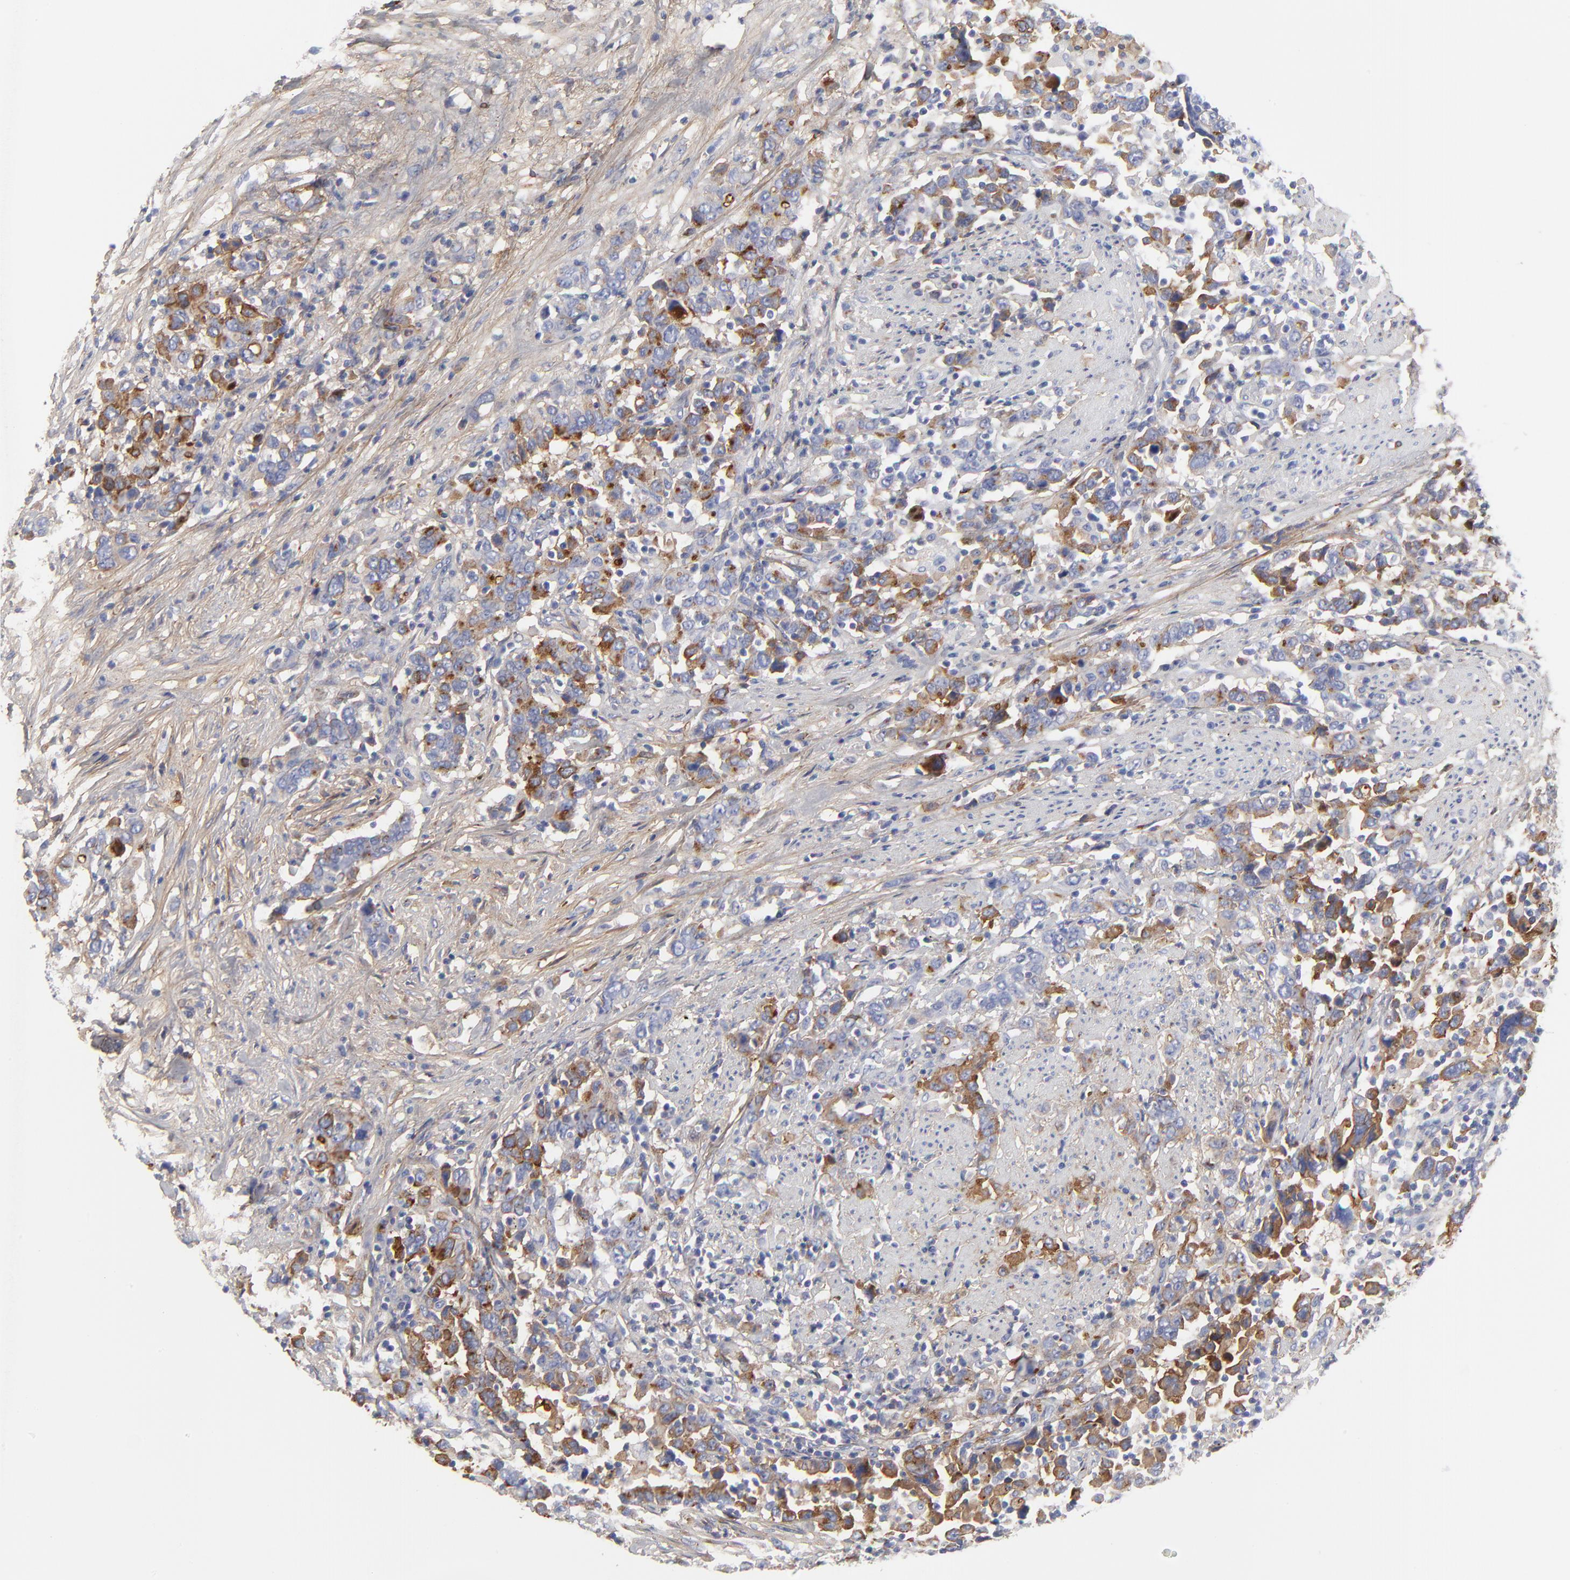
{"staining": {"intensity": "strong", "quantity": "25%-75%", "location": "cytoplasmic/membranous"}, "tissue": "urothelial cancer", "cell_type": "Tumor cells", "image_type": "cancer", "snomed": [{"axis": "morphology", "description": "Urothelial carcinoma, High grade"}, {"axis": "topography", "description": "Urinary bladder"}], "caption": "Immunohistochemistry of human urothelial carcinoma (high-grade) demonstrates high levels of strong cytoplasmic/membranous expression in approximately 25%-75% of tumor cells. (Stains: DAB (3,3'-diaminobenzidine) in brown, nuclei in blue, Microscopy: brightfield microscopy at high magnification).", "gene": "DCN", "patient": {"sex": "male", "age": 61}}